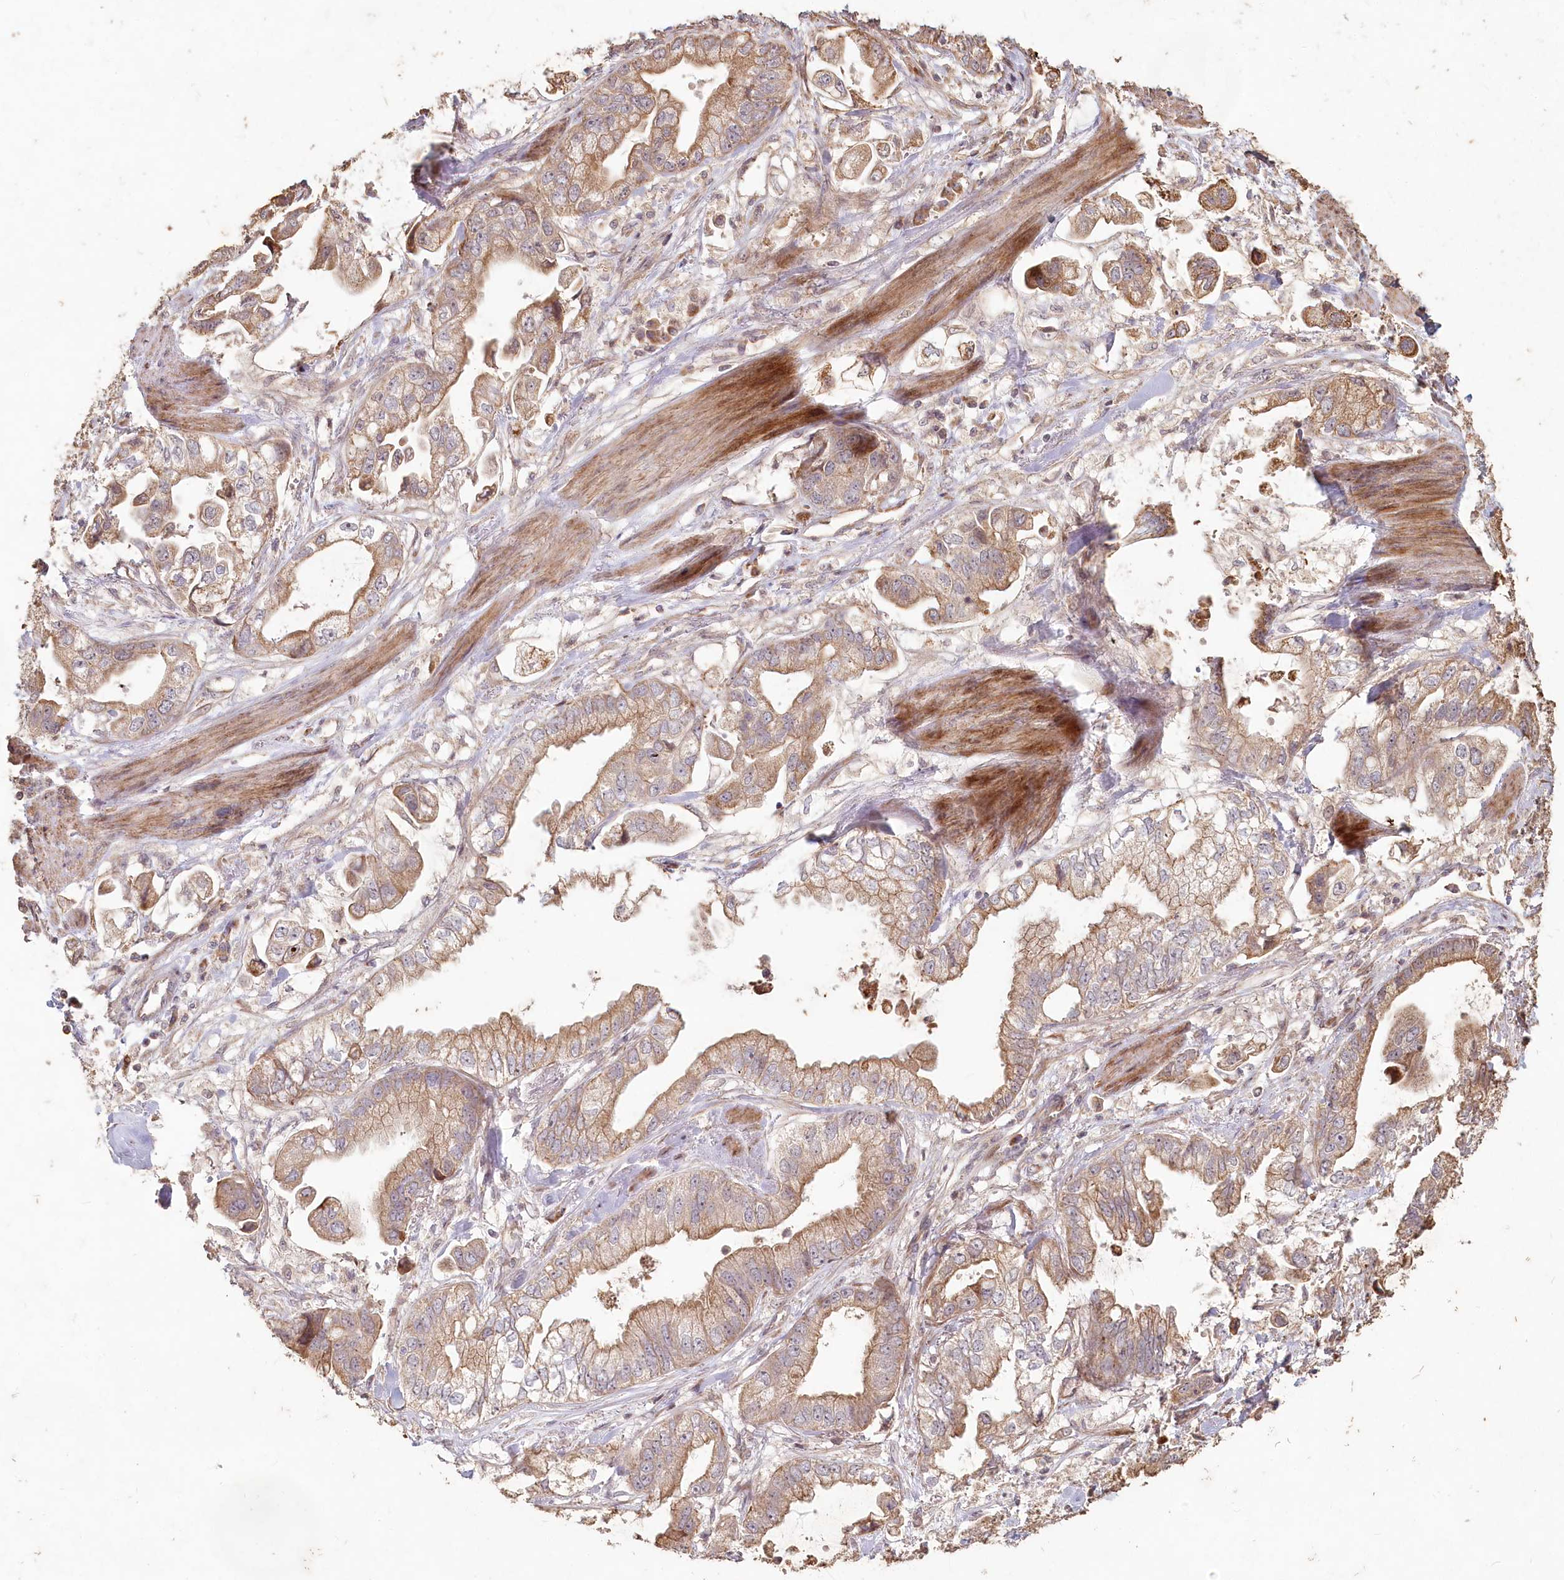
{"staining": {"intensity": "moderate", "quantity": ">75%", "location": "cytoplasmic/membranous"}, "tissue": "stomach cancer", "cell_type": "Tumor cells", "image_type": "cancer", "snomed": [{"axis": "morphology", "description": "Adenocarcinoma, NOS"}, {"axis": "topography", "description": "Stomach"}], "caption": "Immunohistochemical staining of adenocarcinoma (stomach) shows medium levels of moderate cytoplasmic/membranous staining in about >75% of tumor cells.", "gene": "HAL", "patient": {"sex": "male", "age": 62}}